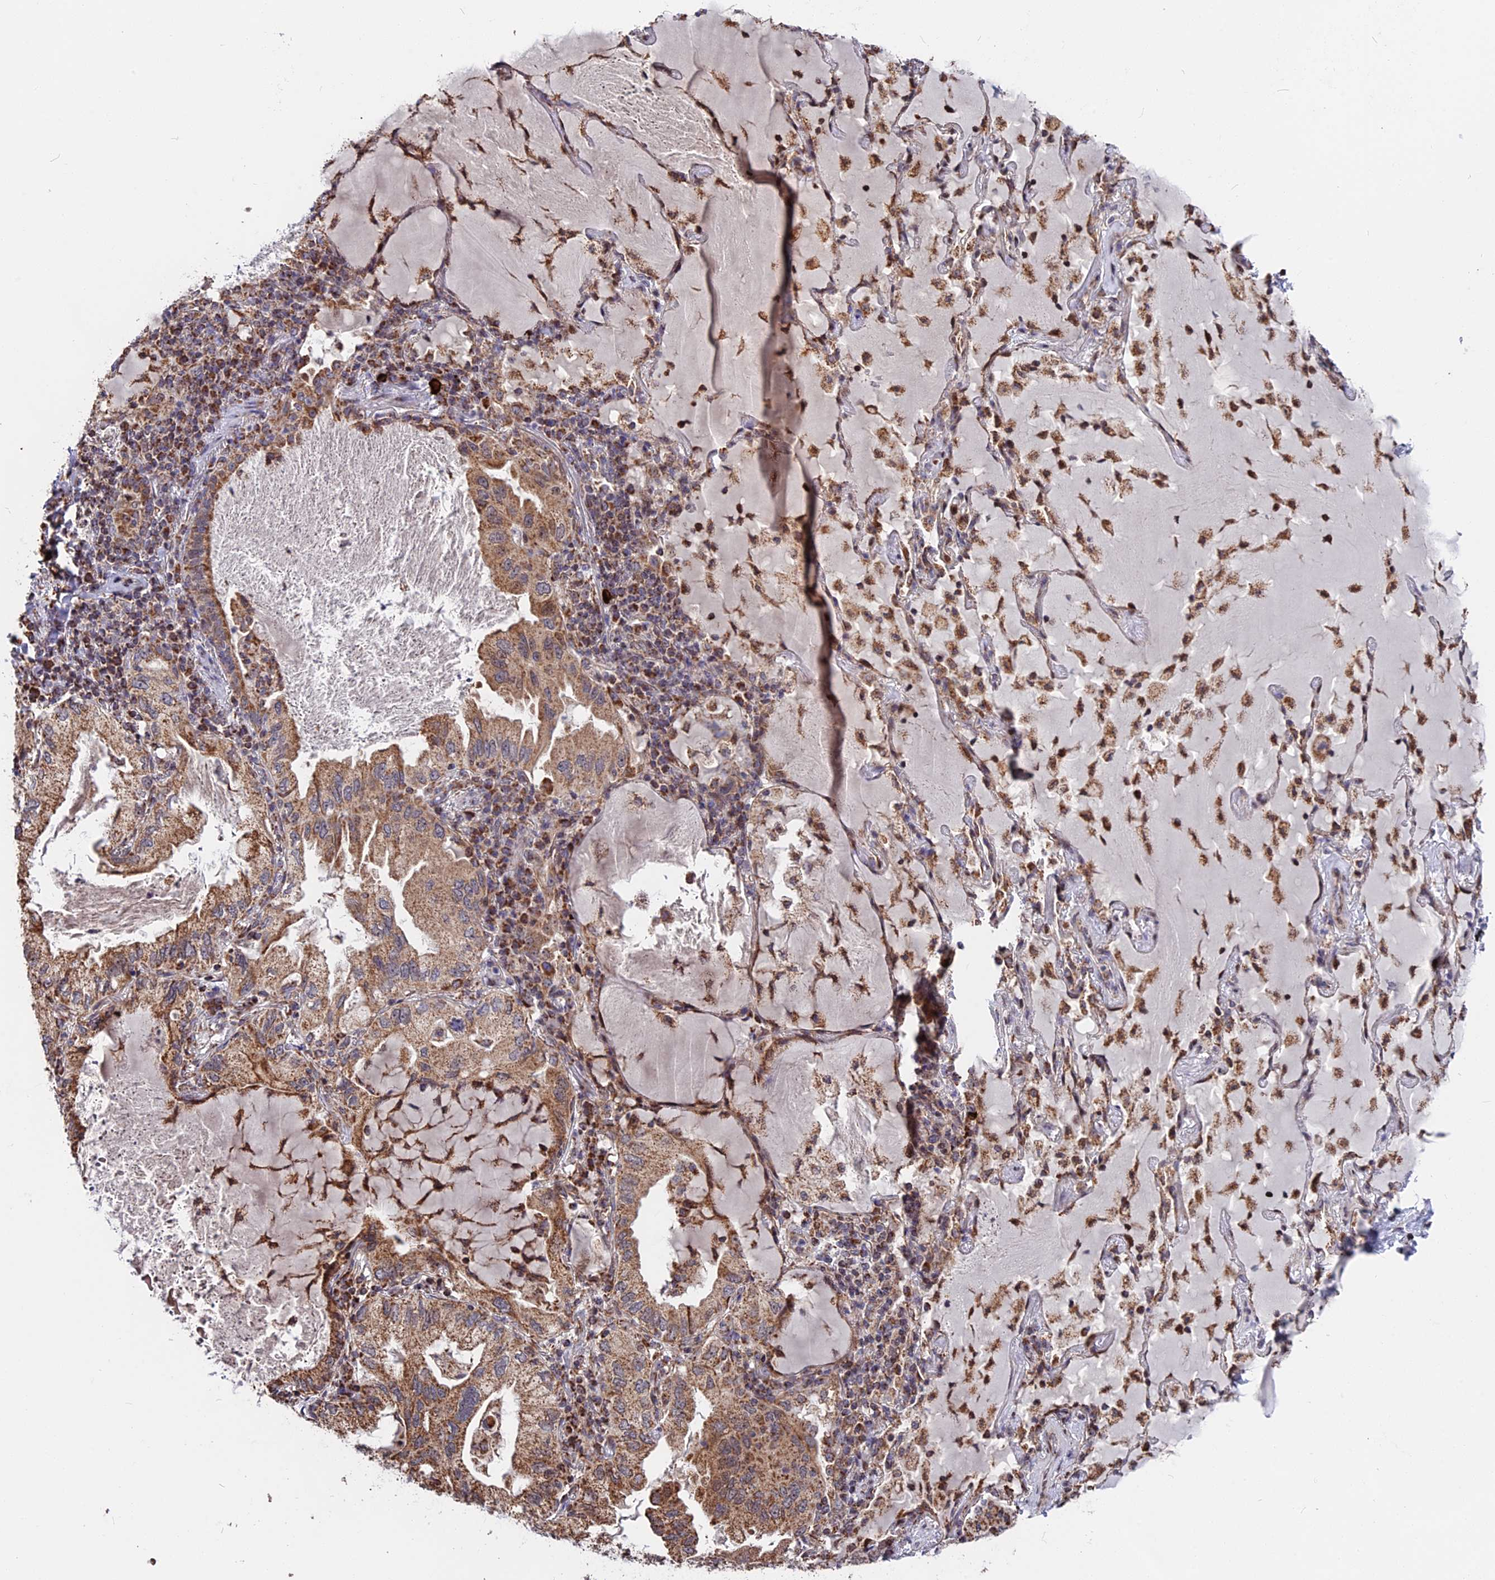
{"staining": {"intensity": "moderate", "quantity": ">75%", "location": "cytoplasmic/membranous"}, "tissue": "lung cancer", "cell_type": "Tumor cells", "image_type": "cancer", "snomed": [{"axis": "morphology", "description": "Adenocarcinoma, NOS"}, {"axis": "topography", "description": "Lung"}], "caption": "Brown immunohistochemical staining in human lung cancer (adenocarcinoma) shows moderate cytoplasmic/membranous positivity in approximately >75% of tumor cells.", "gene": "FAM174C", "patient": {"sex": "female", "age": 69}}